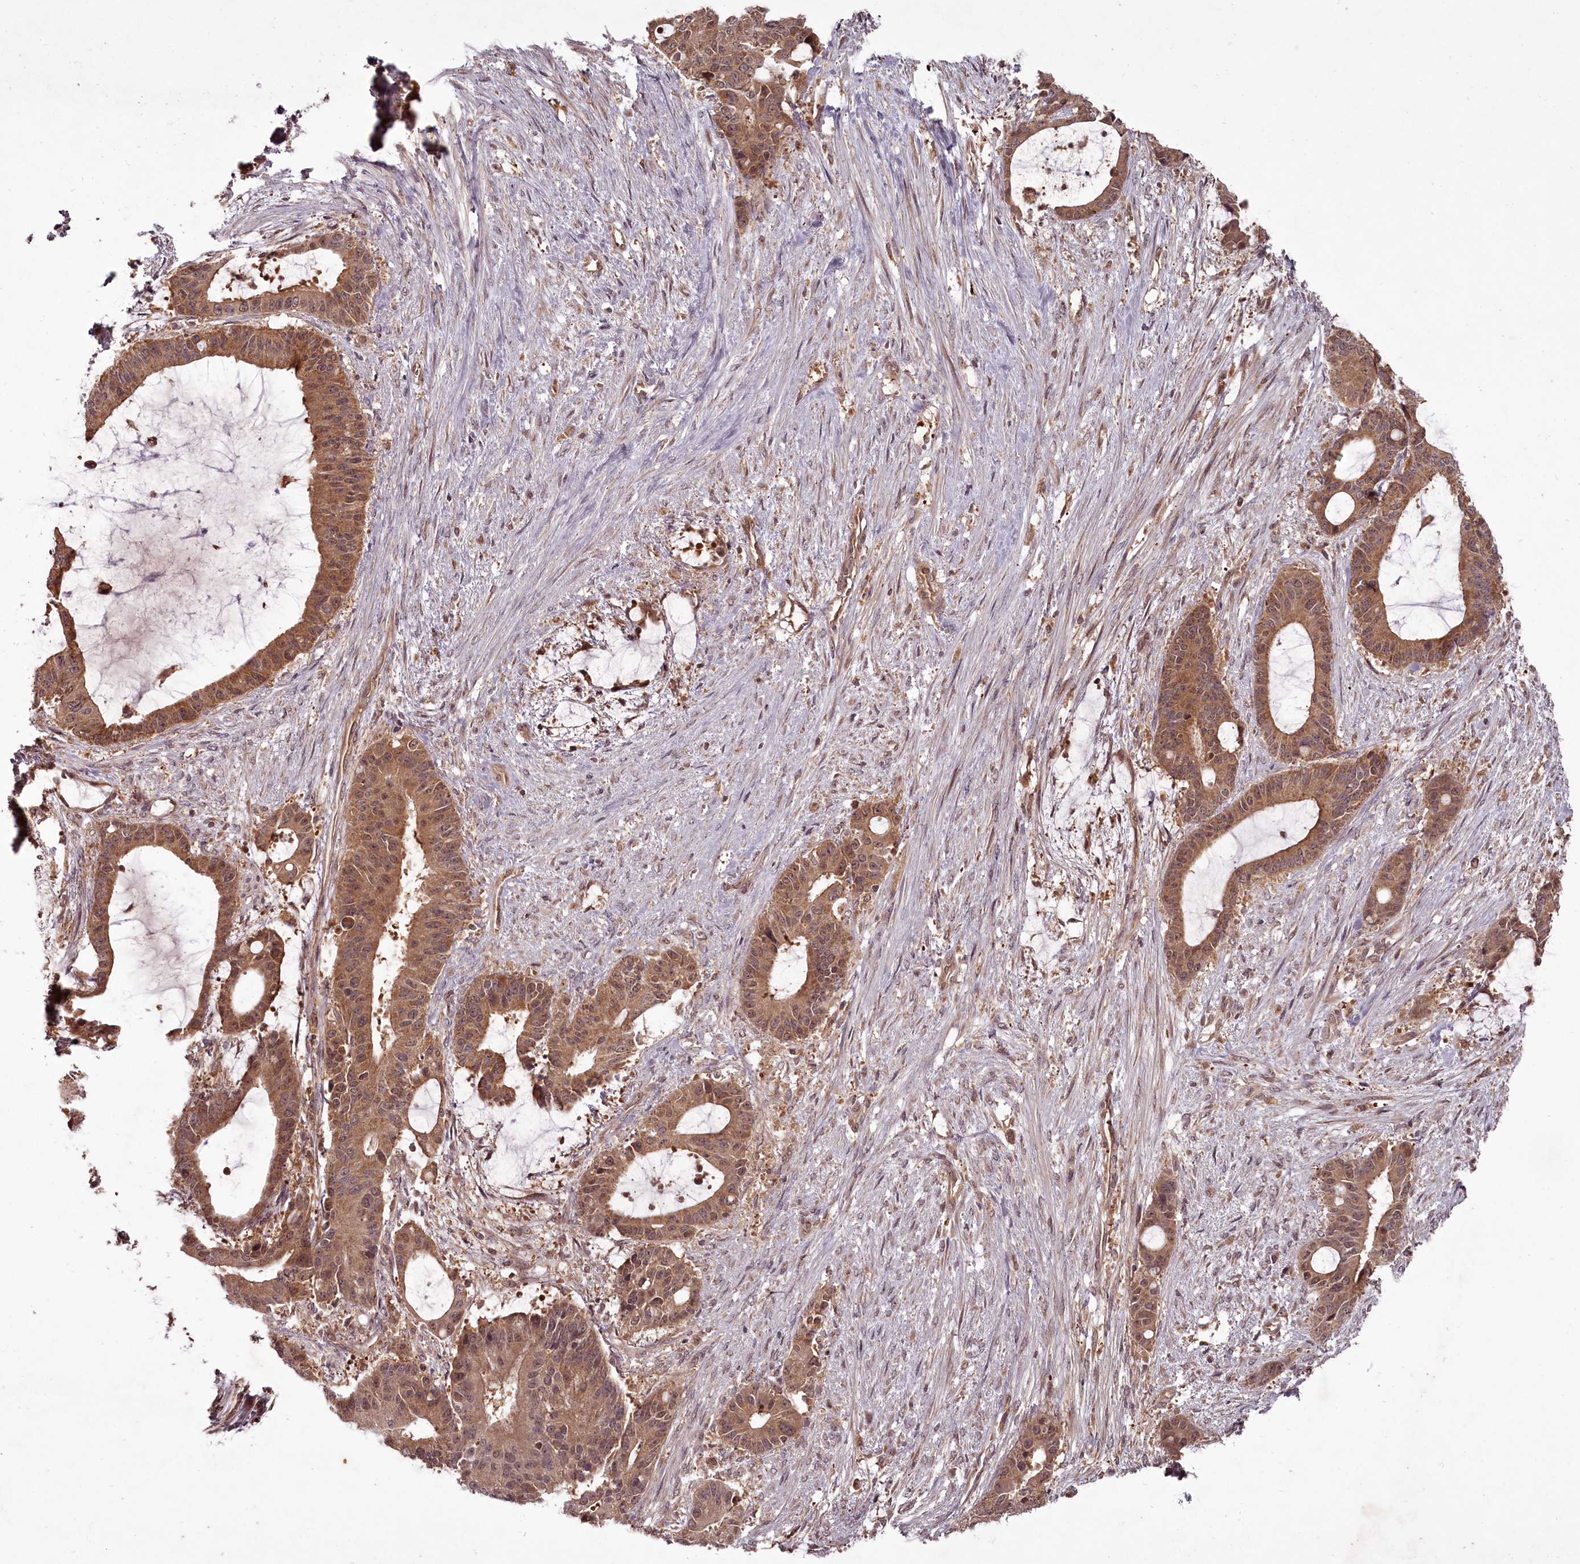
{"staining": {"intensity": "moderate", "quantity": ">75%", "location": "cytoplasmic/membranous"}, "tissue": "liver cancer", "cell_type": "Tumor cells", "image_type": "cancer", "snomed": [{"axis": "morphology", "description": "Normal tissue, NOS"}, {"axis": "morphology", "description": "Cholangiocarcinoma"}, {"axis": "topography", "description": "Liver"}, {"axis": "topography", "description": "Peripheral nerve tissue"}], "caption": "Immunohistochemical staining of liver cholangiocarcinoma displays medium levels of moderate cytoplasmic/membranous expression in approximately >75% of tumor cells. The staining was performed using DAB (3,3'-diaminobenzidine), with brown indicating positive protein expression. Nuclei are stained blue with hematoxylin.", "gene": "PCBP2", "patient": {"sex": "female", "age": 73}}